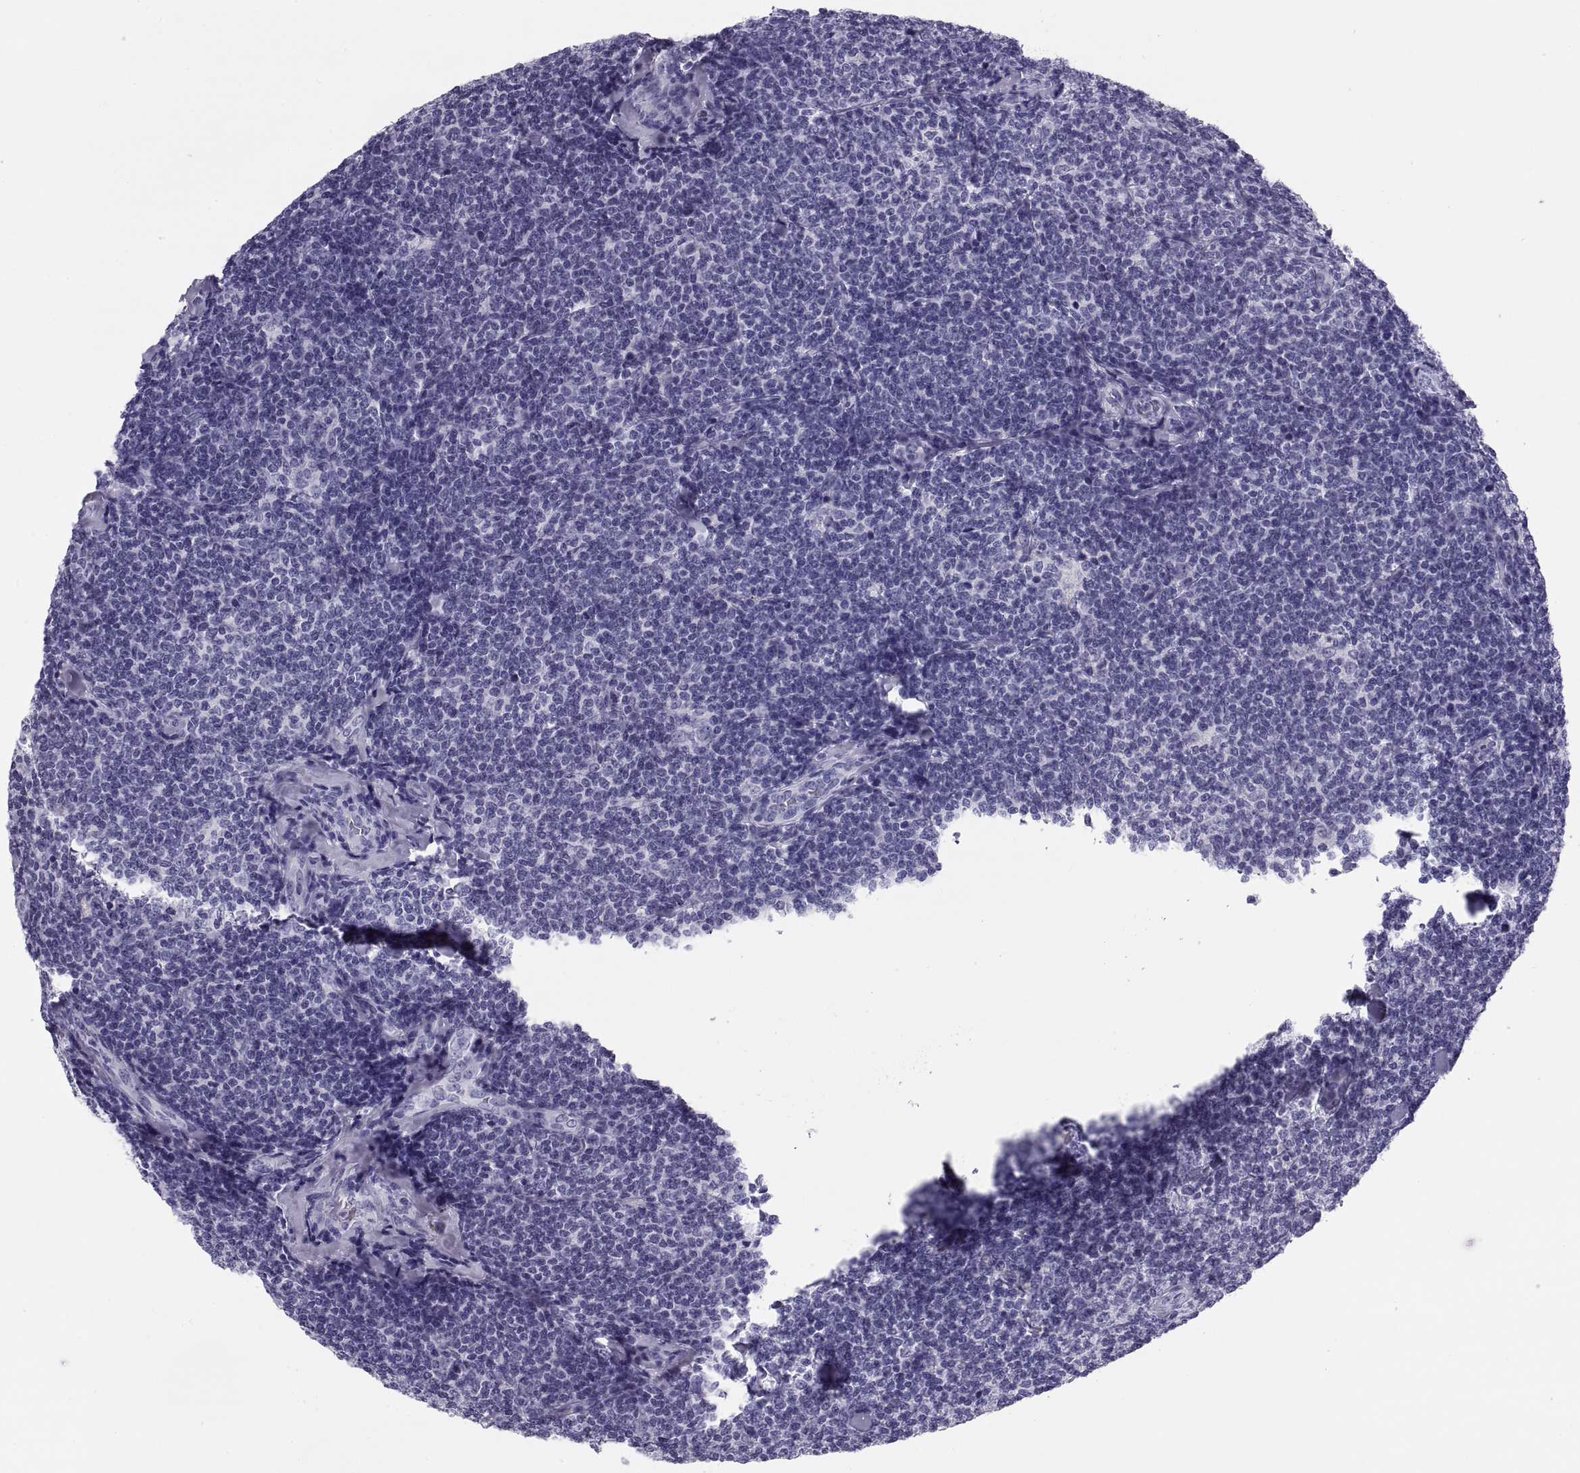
{"staining": {"intensity": "negative", "quantity": "none", "location": "none"}, "tissue": "lymphoma", "cell_type": "Tumor cells", "image_type": "cancer", "snomed": [{"axis": "morphology", "description": "Malignant lymphoma, non-Hodgkin's type, Low grade"}, {"axis": "topography", "description": "Lymph node"}], "caption": "Human low-grade malignant lymphoma, non-Hodgkin's type stained for a protein using immunohistochemistry reveals no positivity in tumor cells.", "gene": "PAX2", "patient": {"sex": "female", "age": 56}}